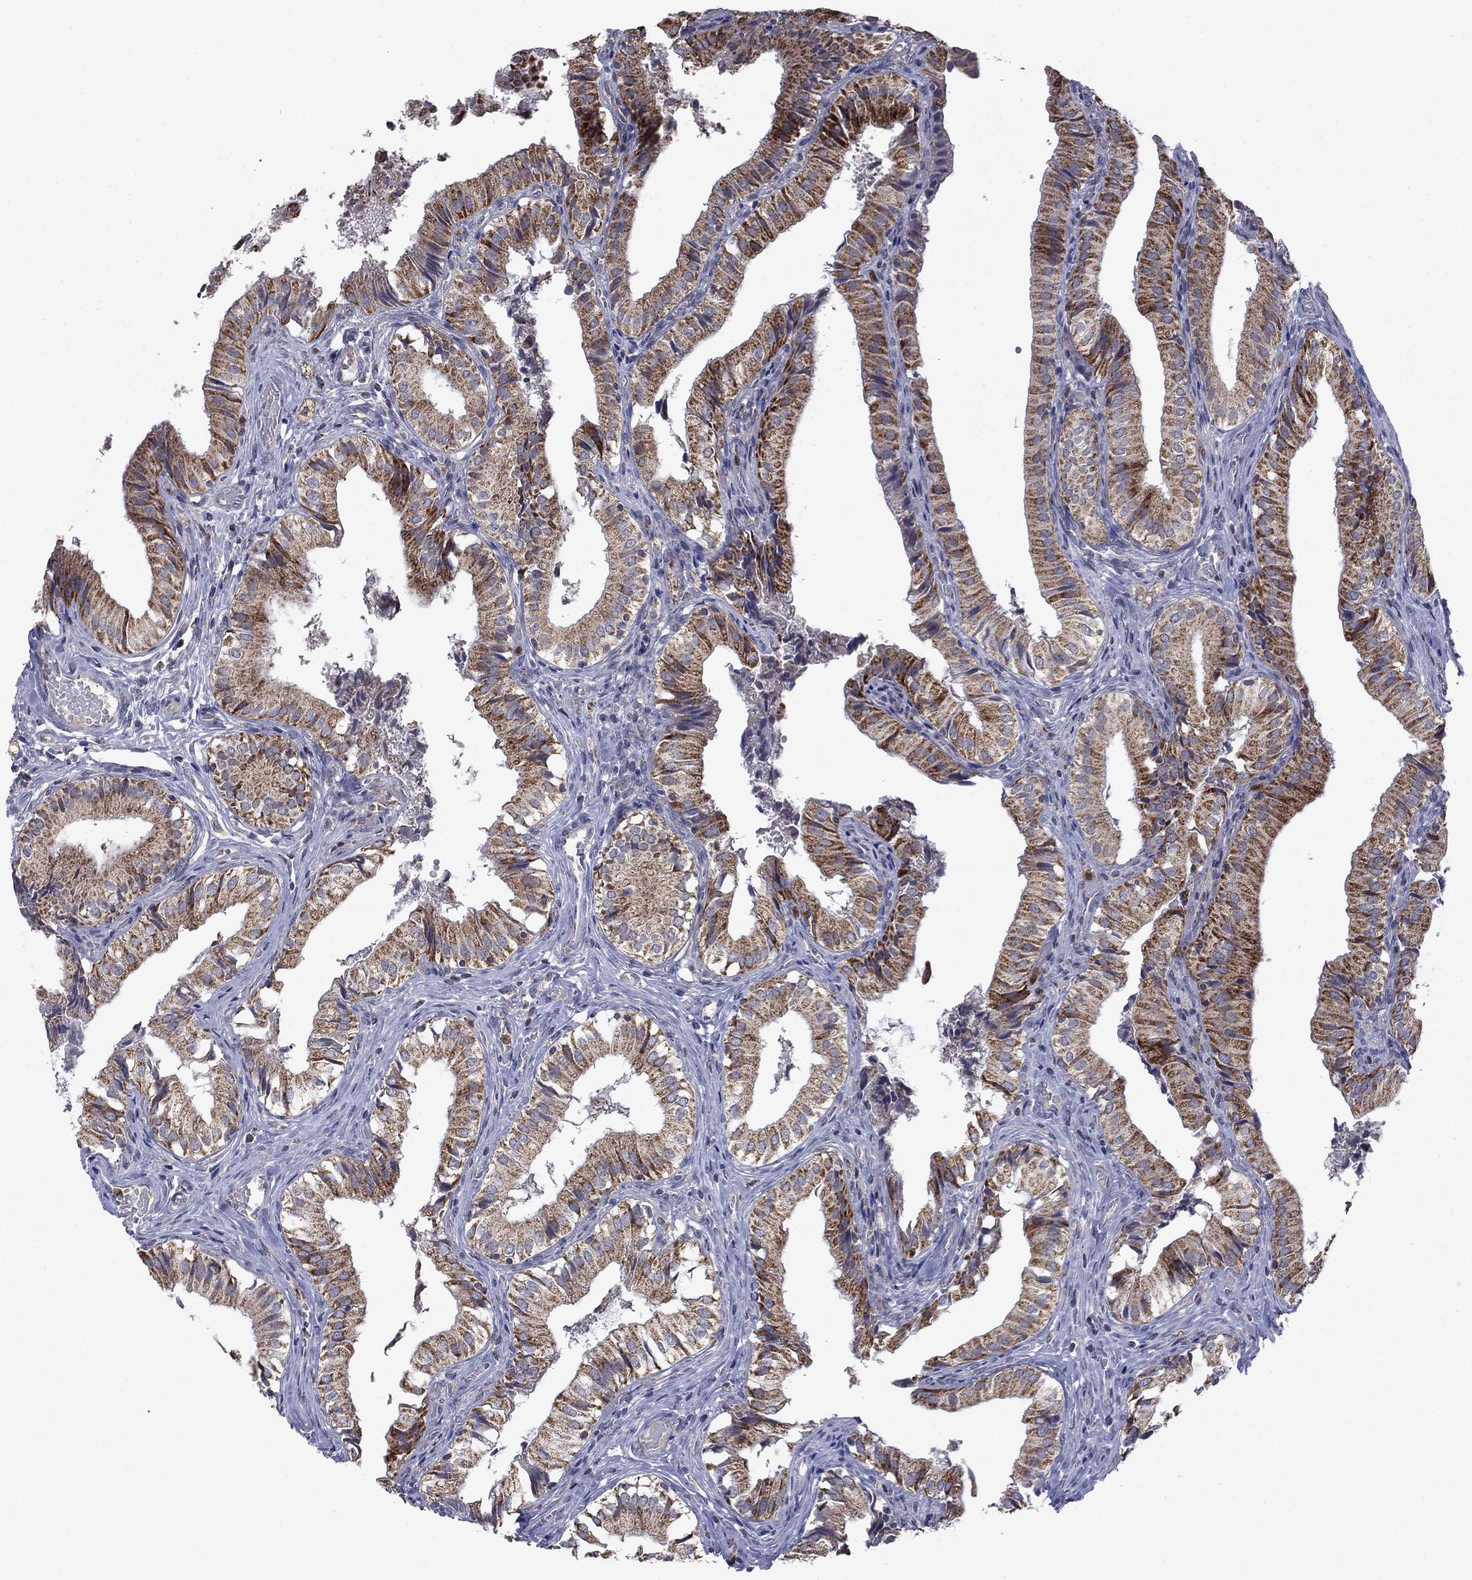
{"staining": {"intensity": "moderate", "quantity": ">75%", "location": "cytoplasmic/membranous"}, "tissue": "gallbladder", "cell_type": "Glandular cells", "image_type": "normal", "snomed": [{"axis": "morphology", "description": "Normal tissue, NOS"}, {"axis": "topography", "description": "Gallbladder"}], "caption": "Protein expression analysis of unremarkable human gallbladder reveals moderate cytoplasmic/membranous positivity in about >75% of glandular cells. The staining was performed using DAB (3,3'-diaminobenzidine), with brown indicating positive protein expression. Nuclei are stained blue with hematoxylin.", "gene": "DOP1B", "patient": {"sex": "female", "age": 47}}